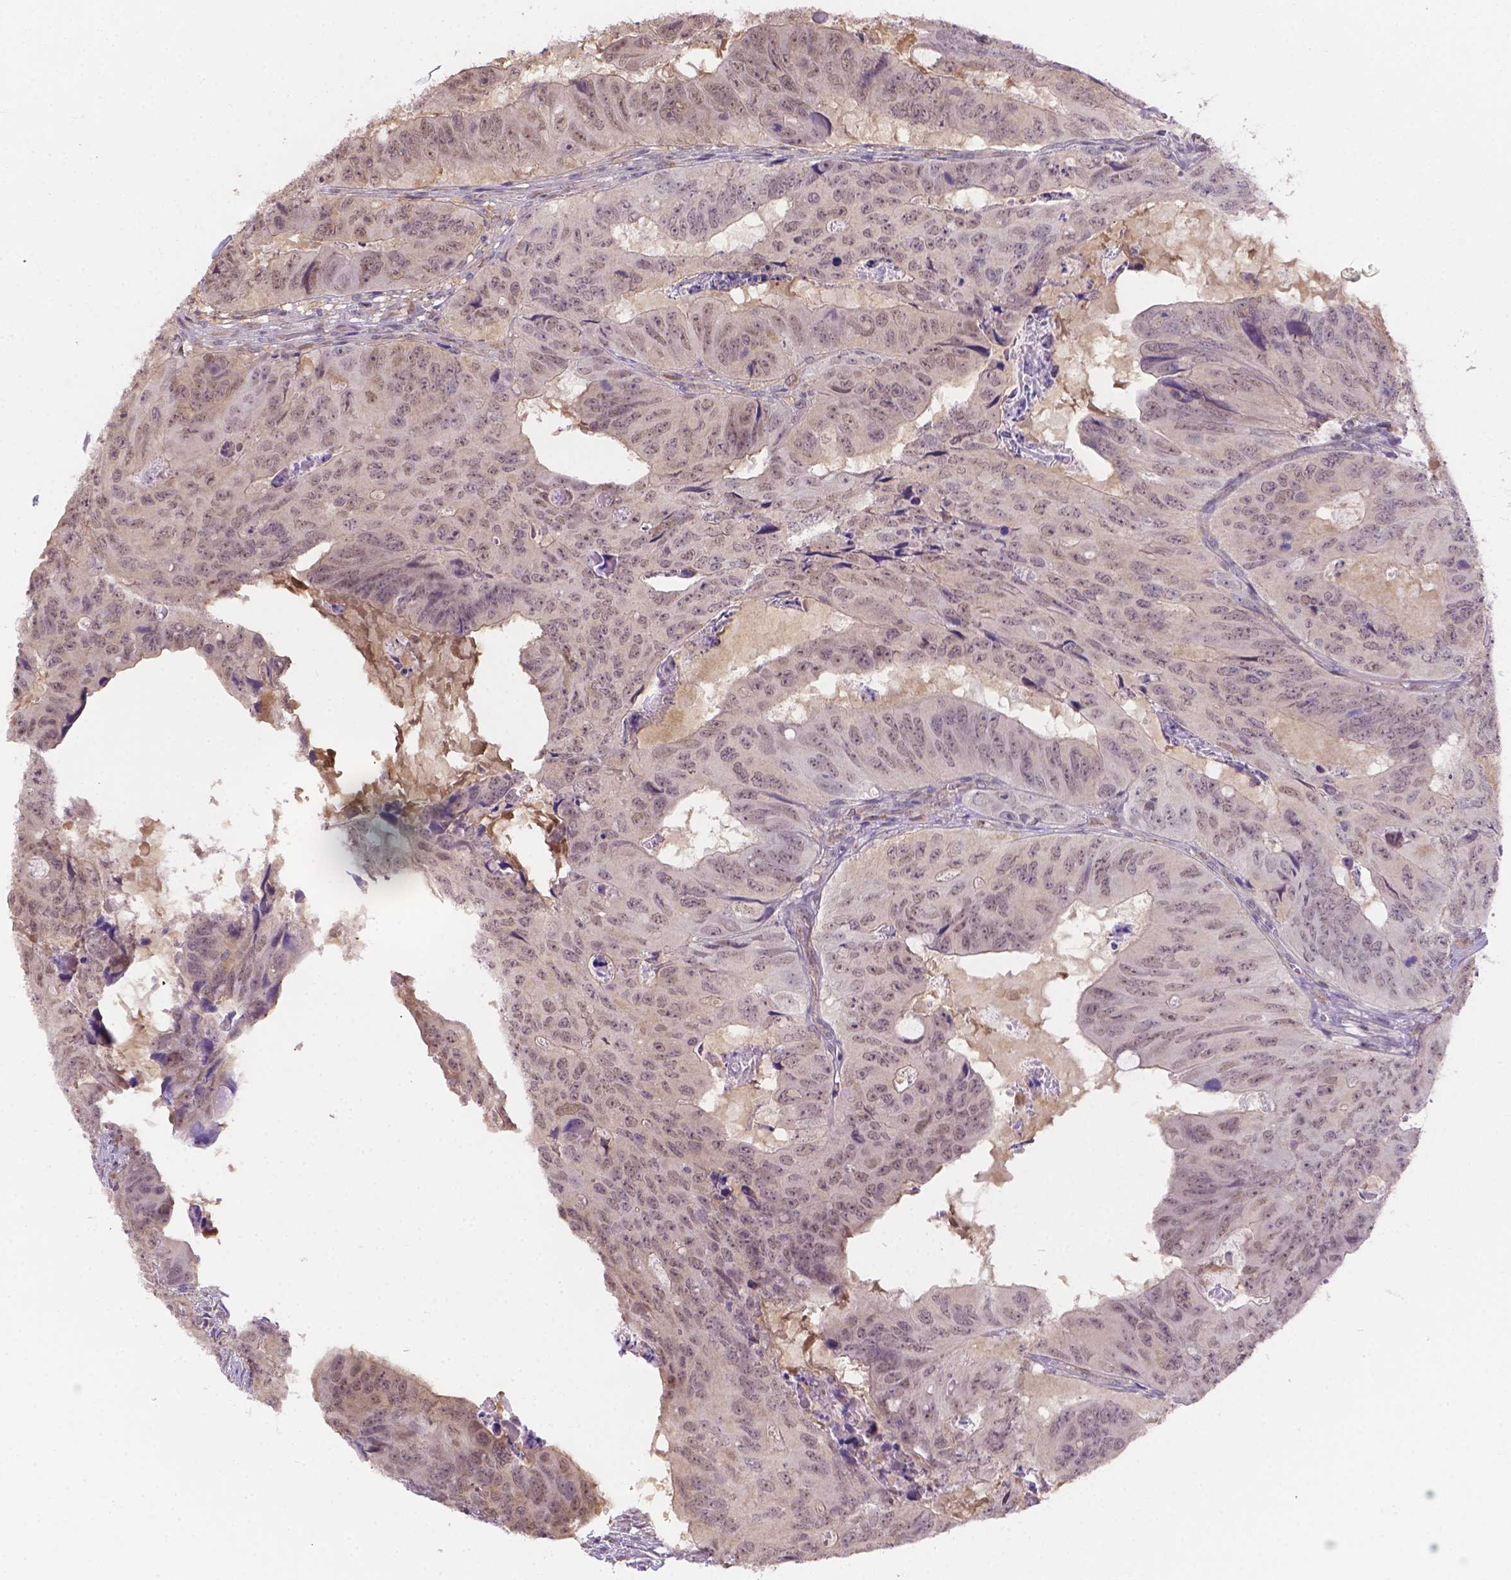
{"staining": {"intensity": "negative", "quantity": "none", "location": "none"}, "tissue": "colorectal cancer", "cell_type": "Tumor cells", "image_type": "cancer", "snomed": [{"axis": "morphology", "description": "Adenocarcinoma, NOS"}, {"axis": "topography", "description": "Colon"}], "caption": "A photomicrograph of human colorectal cancer is negative for staining in tumor cells. (DAB immunohistochemistry (IHC), high magnification).", "gene": "NXPE2", "patient": {"sex": "male", "age": 79}}